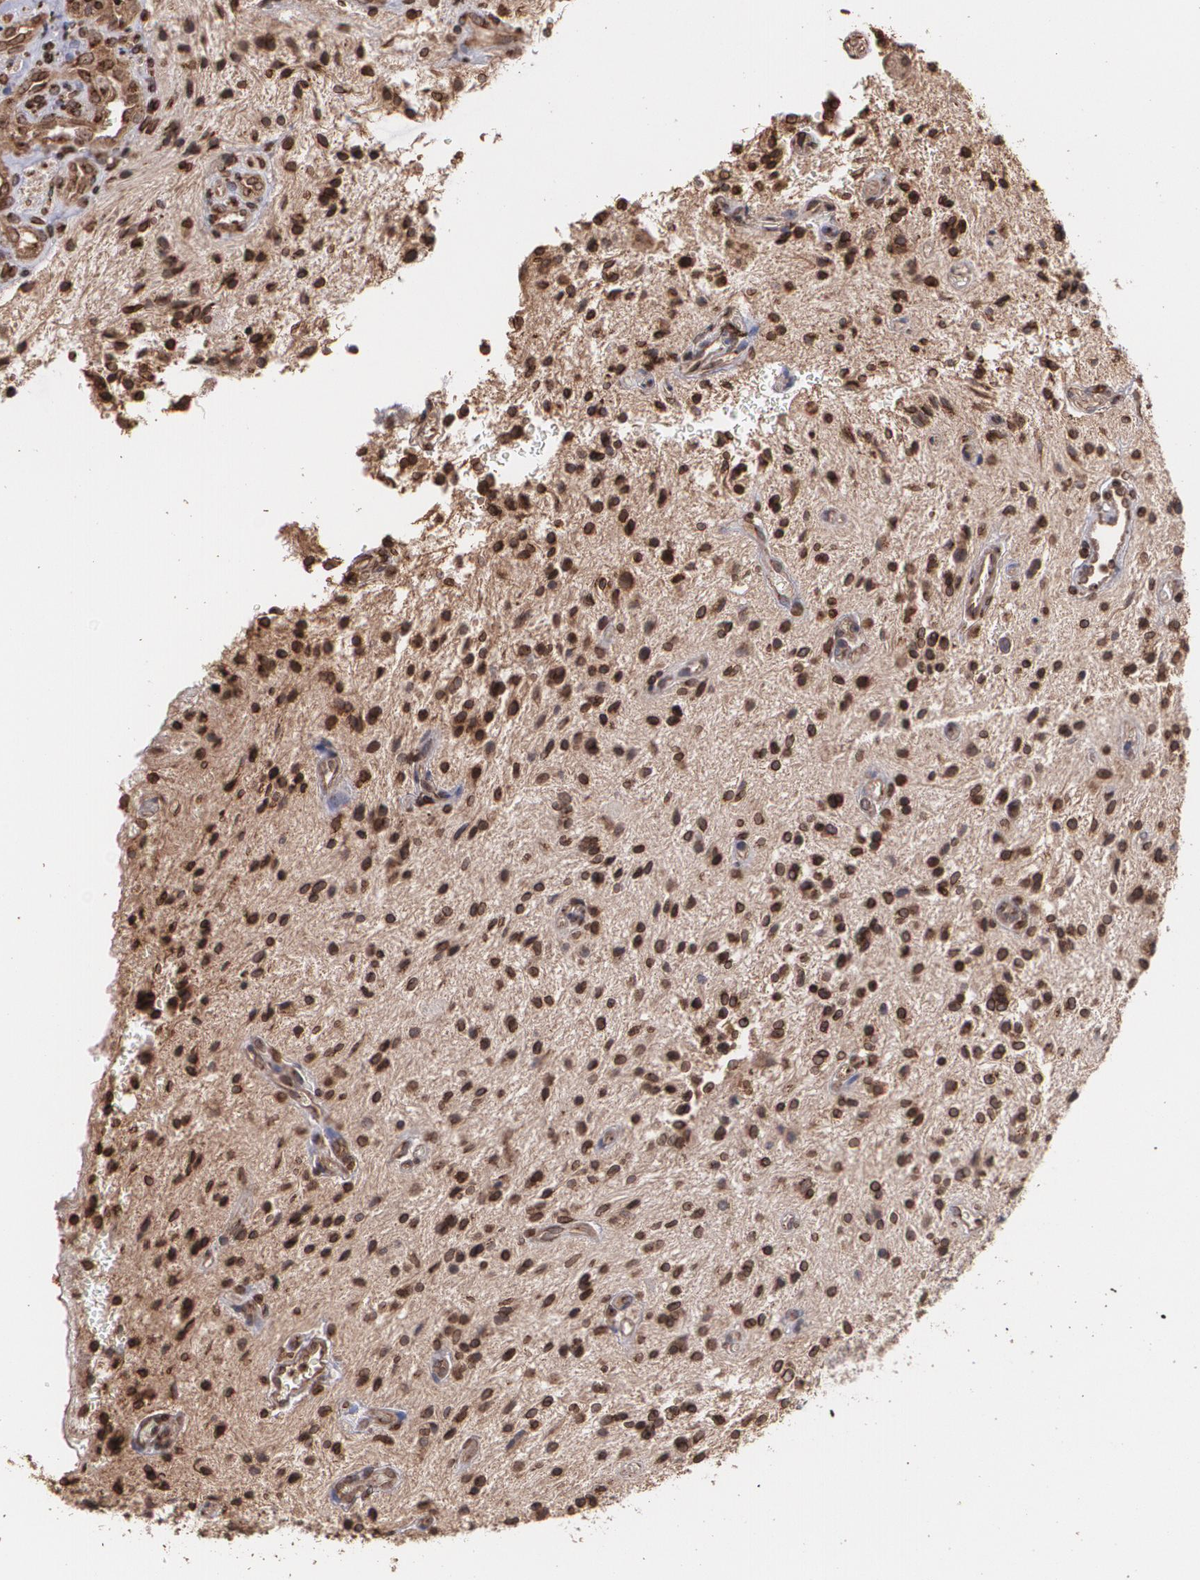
{"staining": {"intensity": "strong", "quantity": ">75%", "location": "cytoplasmic/membranous"}, "tissue": "glioma", "cell_type": "Tumor cells", "image_type": "cancer", "snomed": [{"axis": "morphology", "description": "Glioma, malignant, NOS"}, {"axis": "topography", "description": "Cerebellum"}], "caption": "Protein staining of glioma tissue shows strong cytoplasmic/membranous staining in about >75% of tumor cells.", "gene": "TRIP11", "patient": {"sex": "female", "age": 10}}